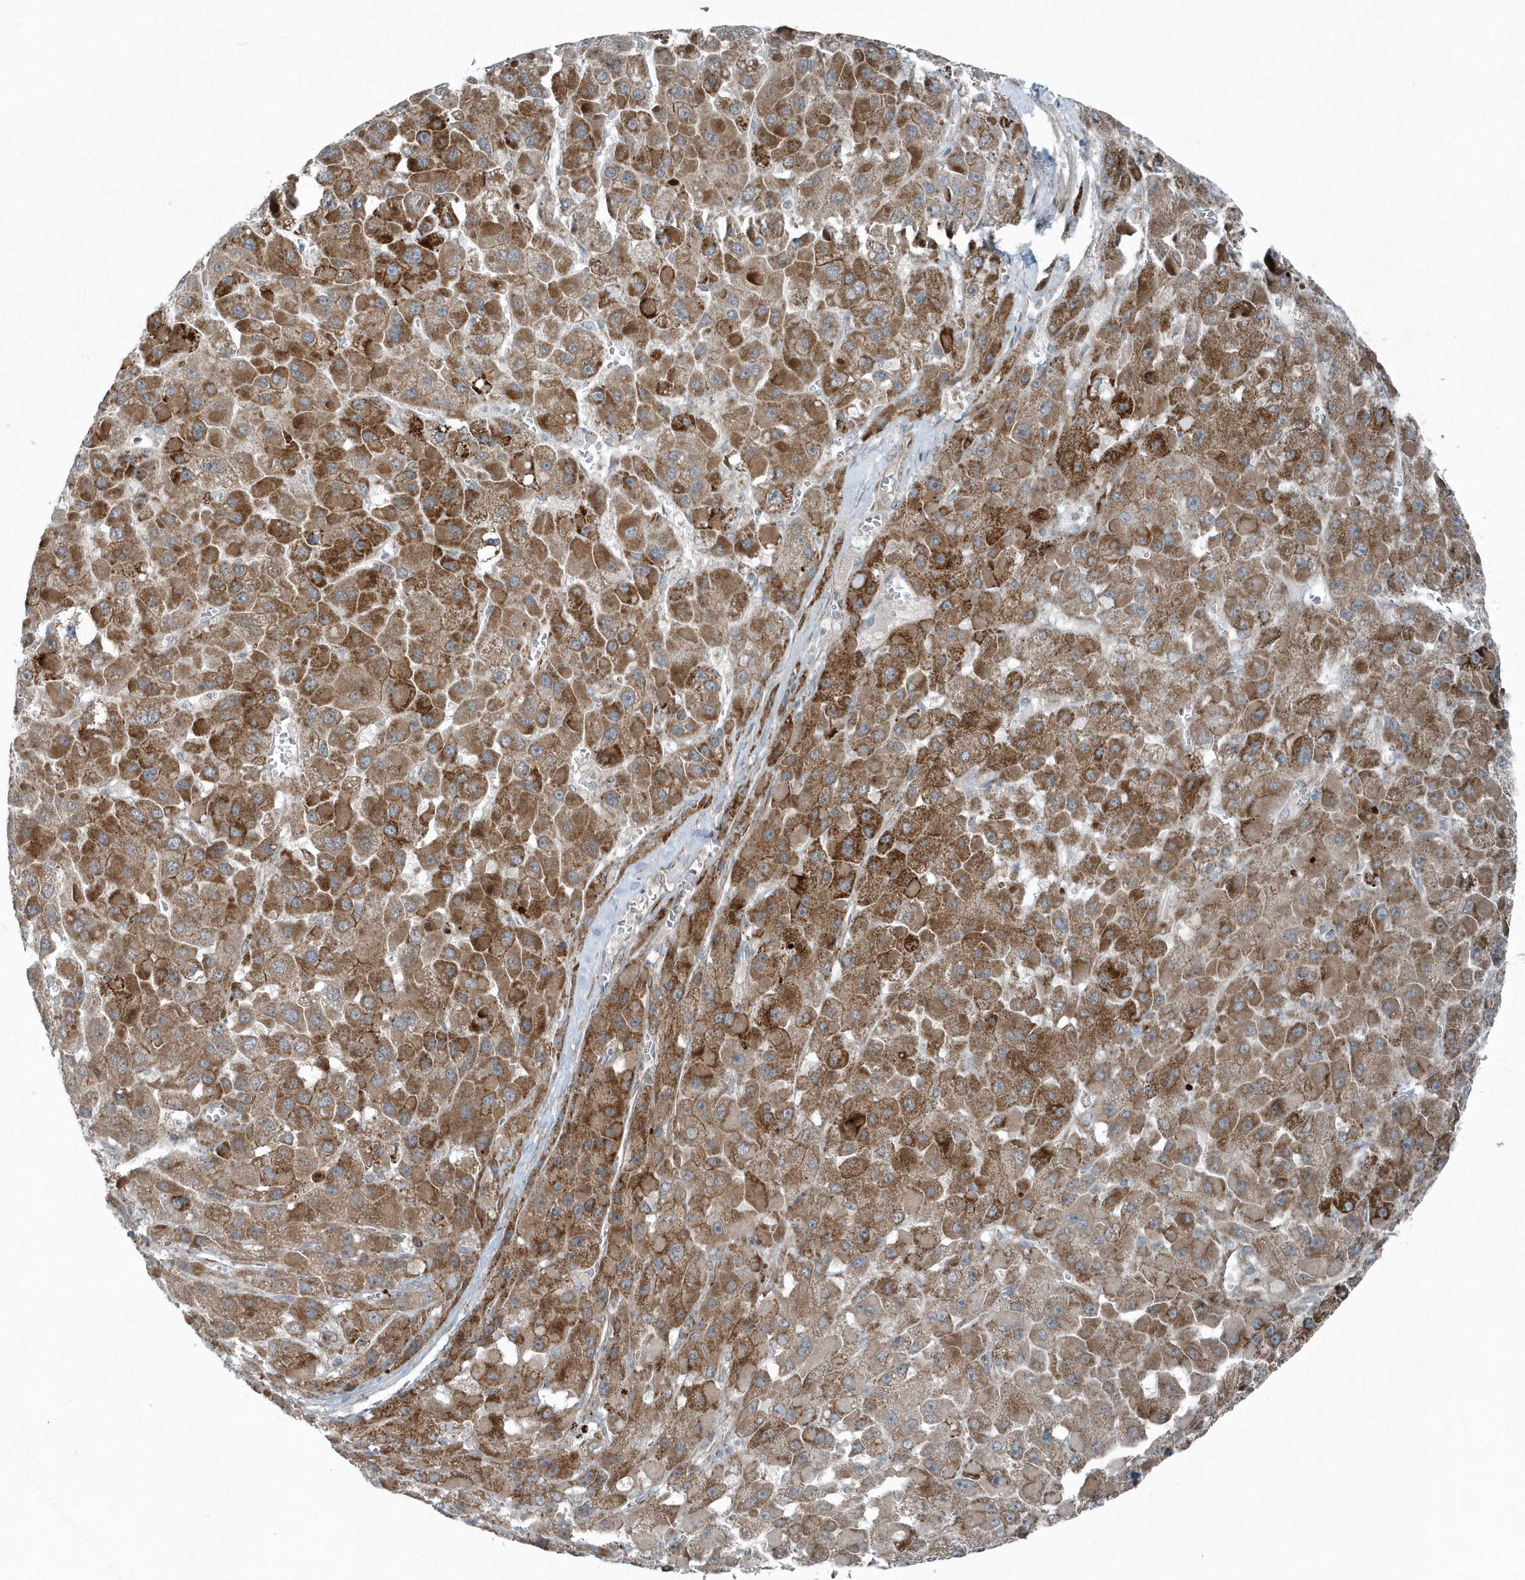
{"staining": {"intensity": "moderate", "quantity": ">75%", "location": "cytoplasmic/membranous"}, "tissue": "liver cancer", "cell_type": "Tumor cells", "image_type": "cancer", "snomed": [{"axis": "morphology", "description": "Carcinoma, Hepatocellular, NOS"}, {"axis": "topography", "description": "Liver"}], "caption": "Immunohistochemistry (DAB (3,3'-diaminobenzidine)) staining of human liver cancer reveals moderate cytoplasmic/membranous protein positivity in approximately >75% of tumor cells. The protein is stained brown, and the nuclei are stained in blue (DAB (3,3'-diaminobenzidine) IHC with brightfield microscopy, high magnification).", "gene": "GCC2", "patient": {"sex": "female", "age": 73}}